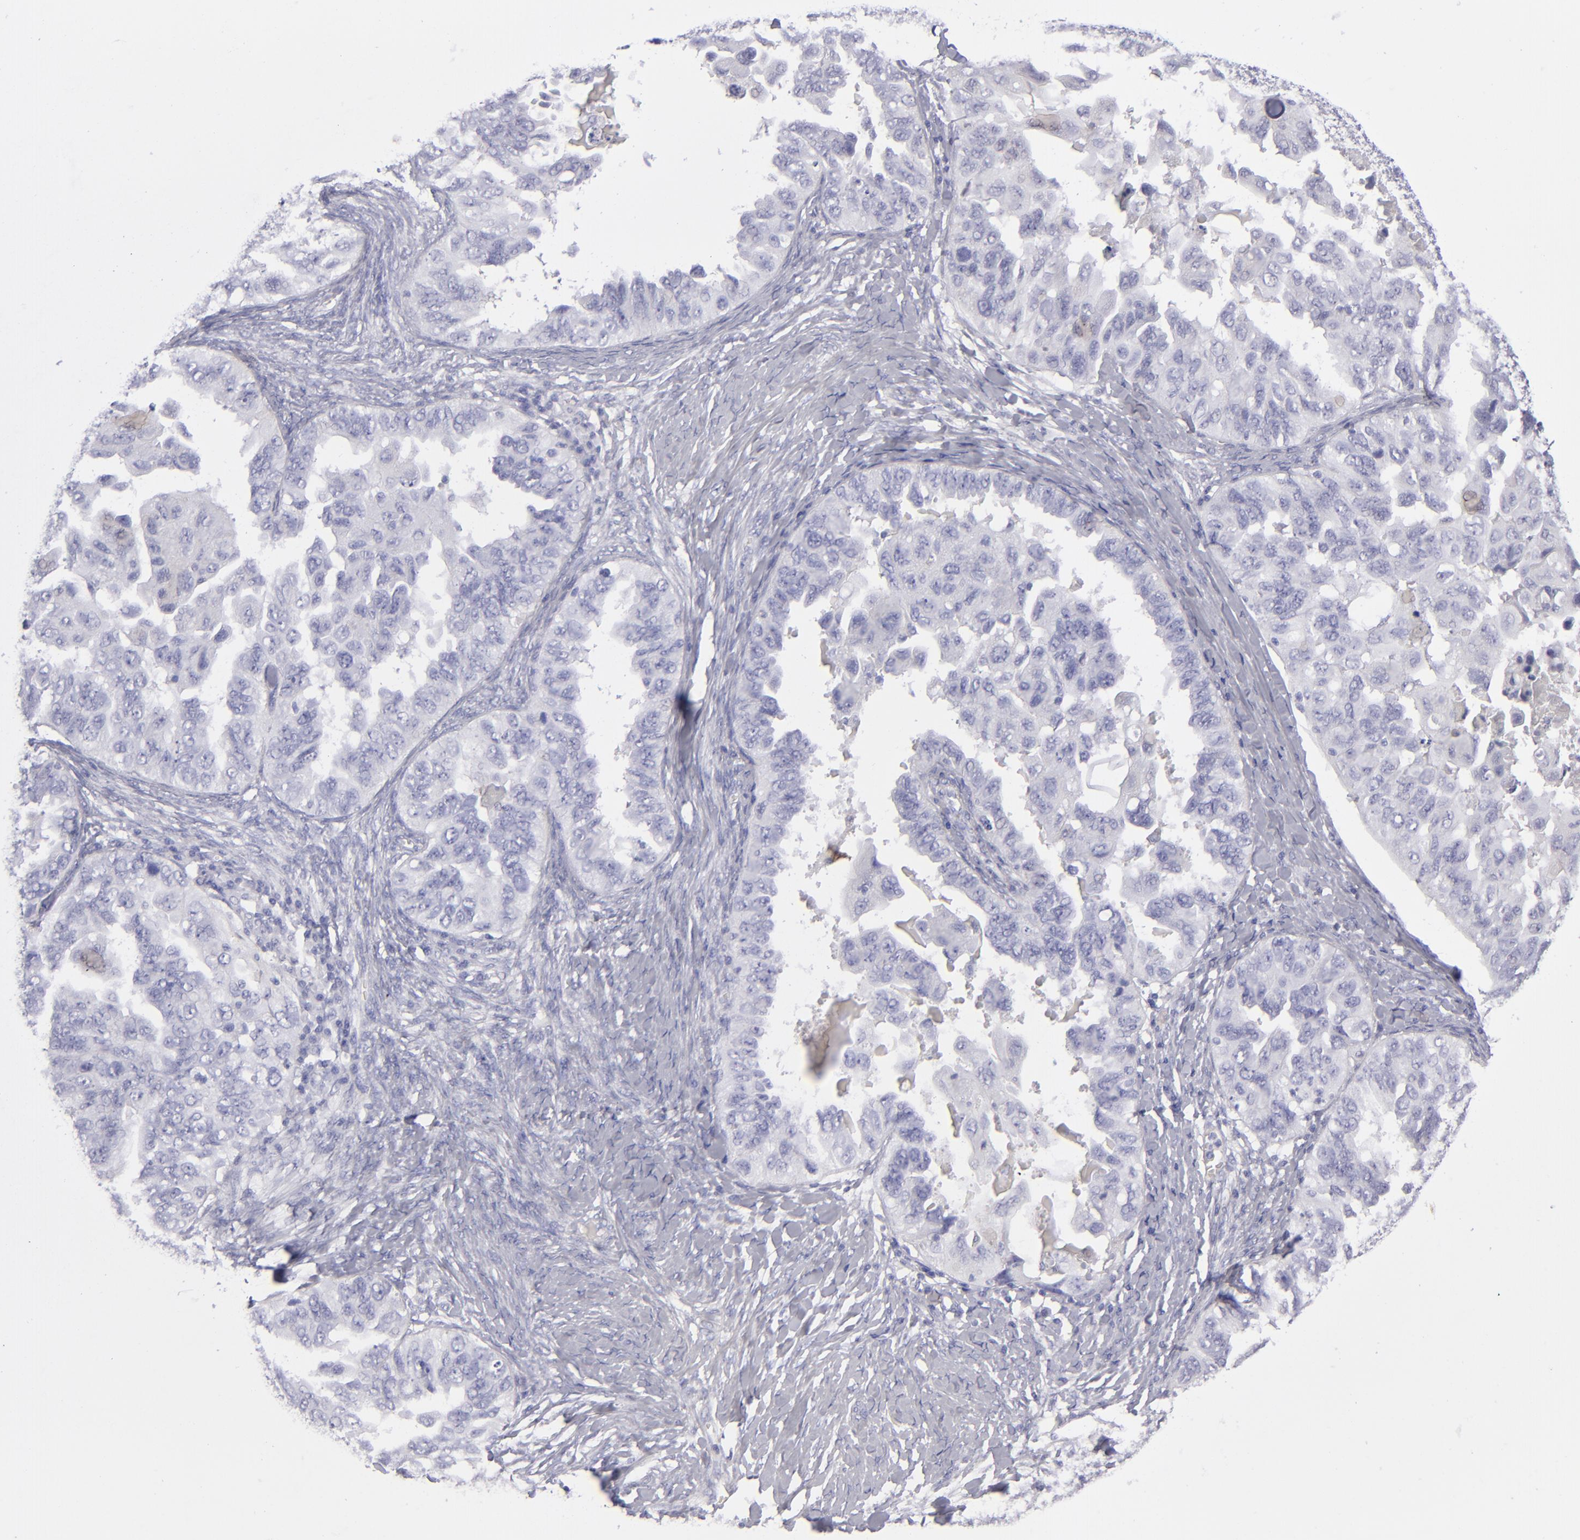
{"staining": {"intensity": "negative", "quantity": "none", "location": "none"}, "tissue": "ovarian cancer", "cell_type": "Tumor cells", "image_type": "cancer", "snomed": [{"axis": "morphology", "description": "Cystadenocarcinoma, serous, NOS"}, {"axis": "topography", "description": "Ovary"}], "caption": "Immunohistochemistry (IHC) of ovarian serous cystadenocarcinoma shows no positivity in tumor cells.", "gene": "CD22", "patient": {"sex": "female", "age": 82}}